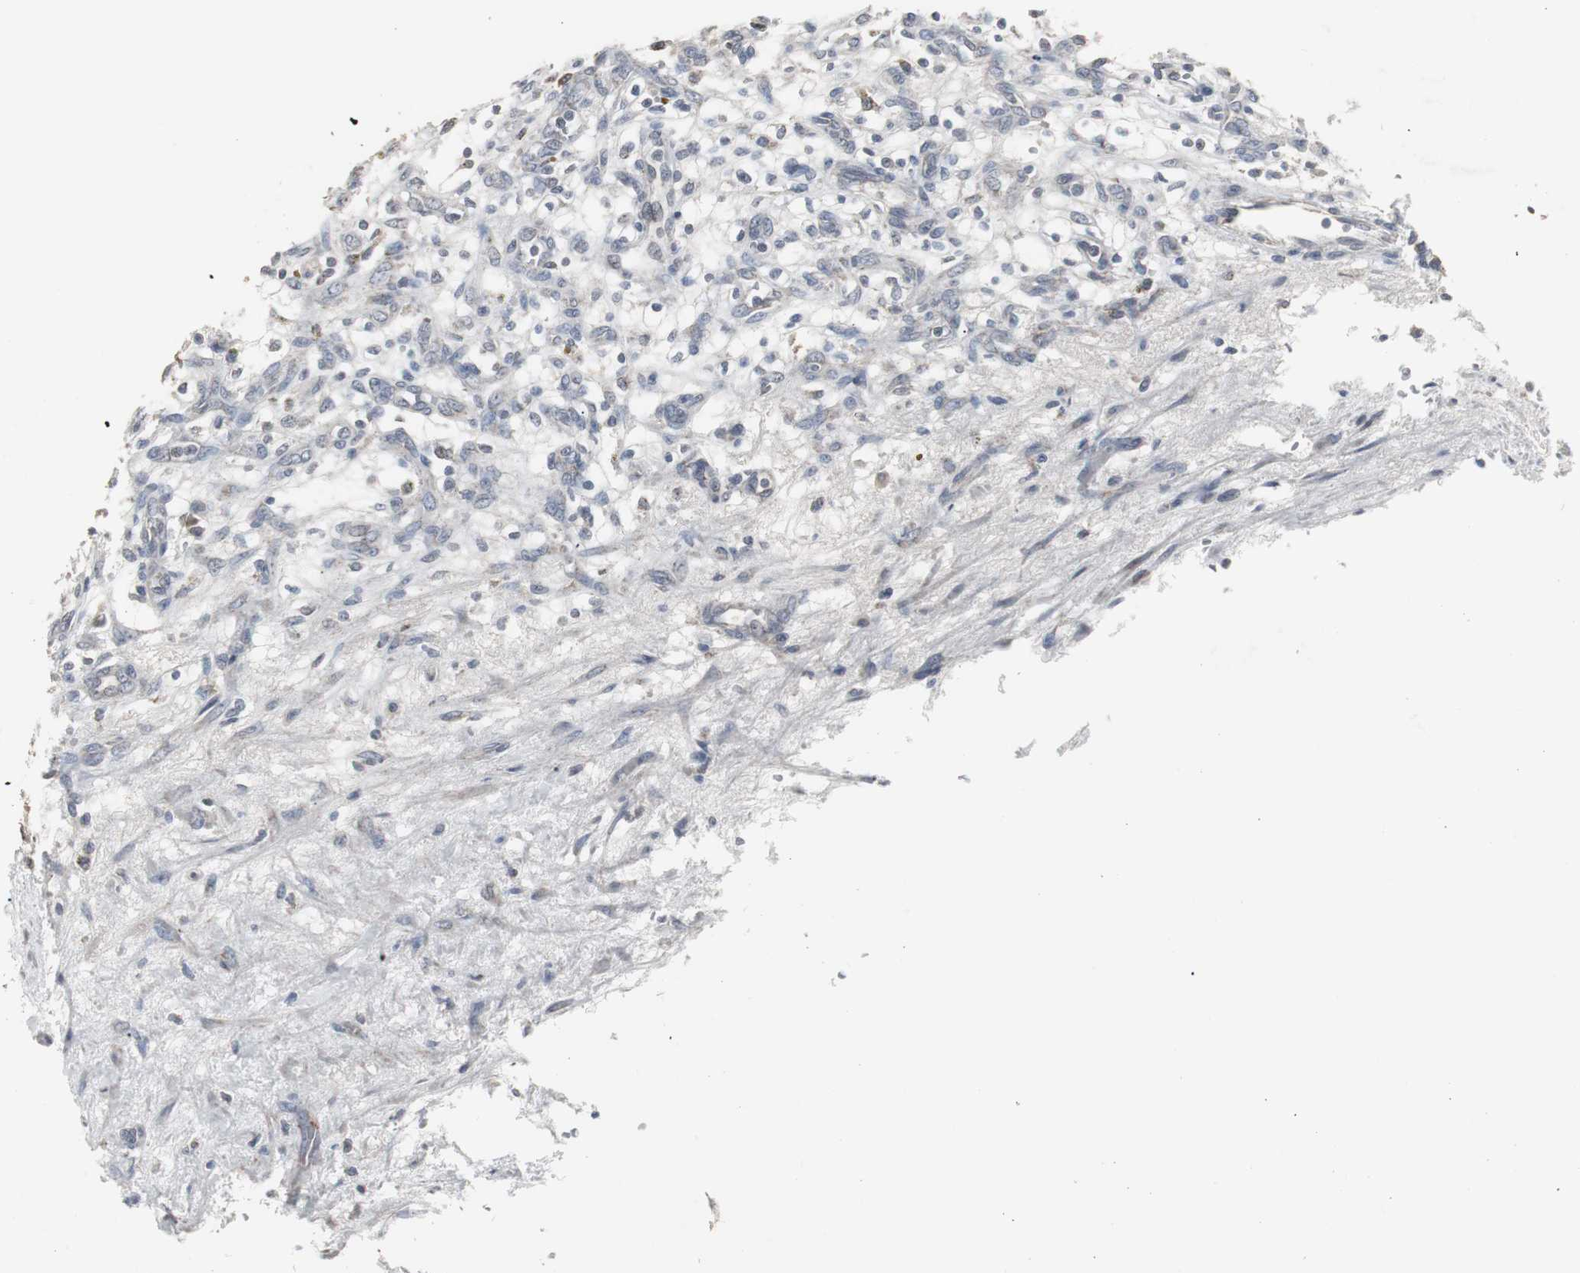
{"staining": {"intensity": "negative", "quantity": "none", "location": "none"}, "tissue": "renal cancer", "cell_type": "Tumor cells", "image_type": "cancer", "snomed": [{"axis": "morphology", "description": "Adenocarcinoma, NOS"}, {"axis": "topography", "description": "Kidney"}], "caption": "DAB (3,3'-diaminobenzidine) immunohistochemical staining of human renal cancer reveals no significant positivity in tumor cells. (Stains: DAB (3,3'-diaminobenzidine) immunohistochemistry with hematoxylin counter stain, Microscopy: brightfield microscopy at high magnification).", "gene": "ACAA1", "patient": {"sex": "female", "age": 57}}